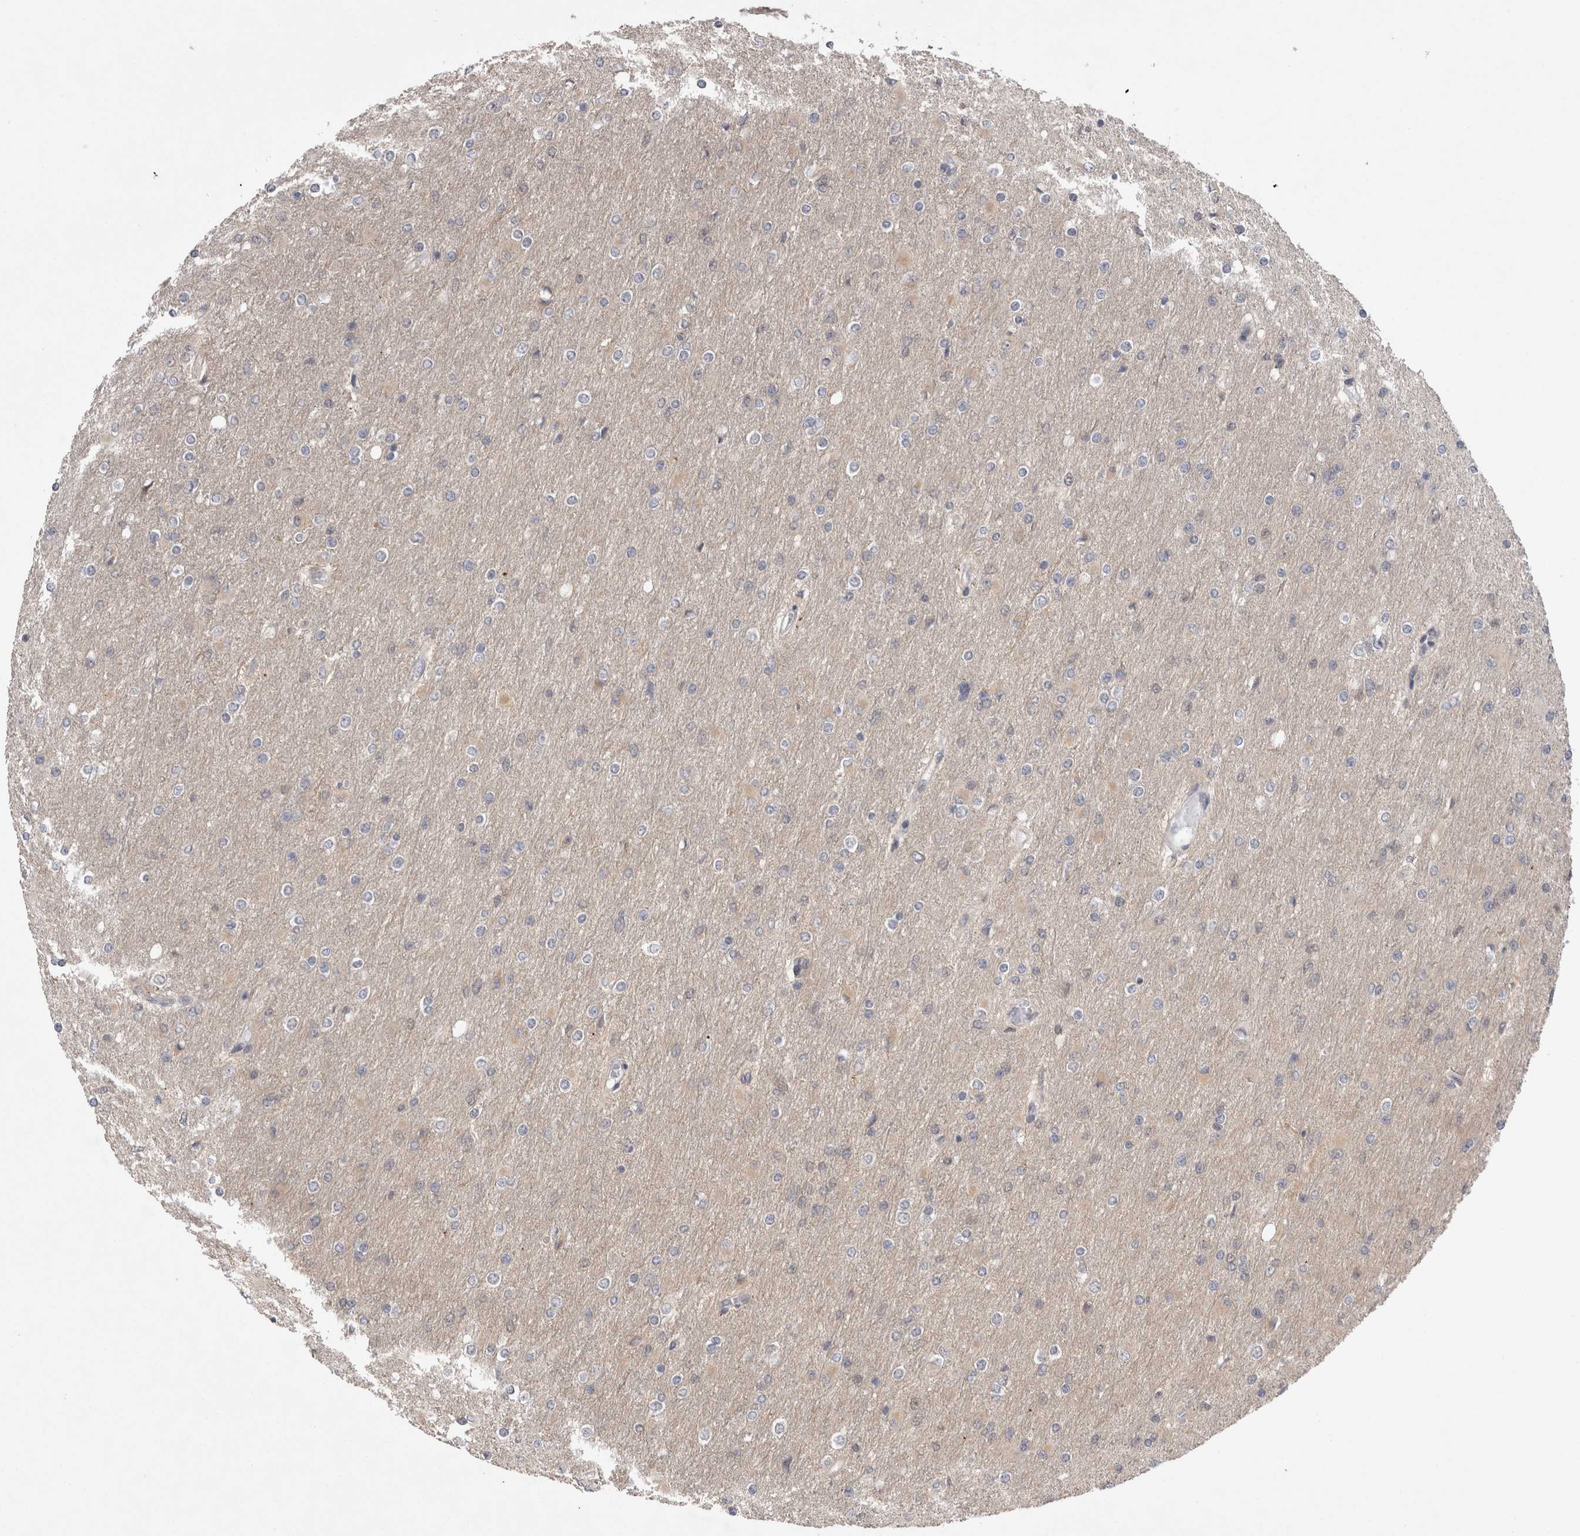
{"staining": {"intensity": "negative", "quantity": "none", "location": "none"}, "tissue": "glioma", "cell_type": "Tumor cells", "image_type": "cancer", "snomed": [{"axis": "morphology", "description": "Glioma, malignant, High grade"}, {"axis": "topography", "description": "Cerebral cortex"}], "caption": "An image of human glioma is negative for staining in tumor cells.", "gene": "ZNF341", "patient": {"sex": "female", "age": 36}}